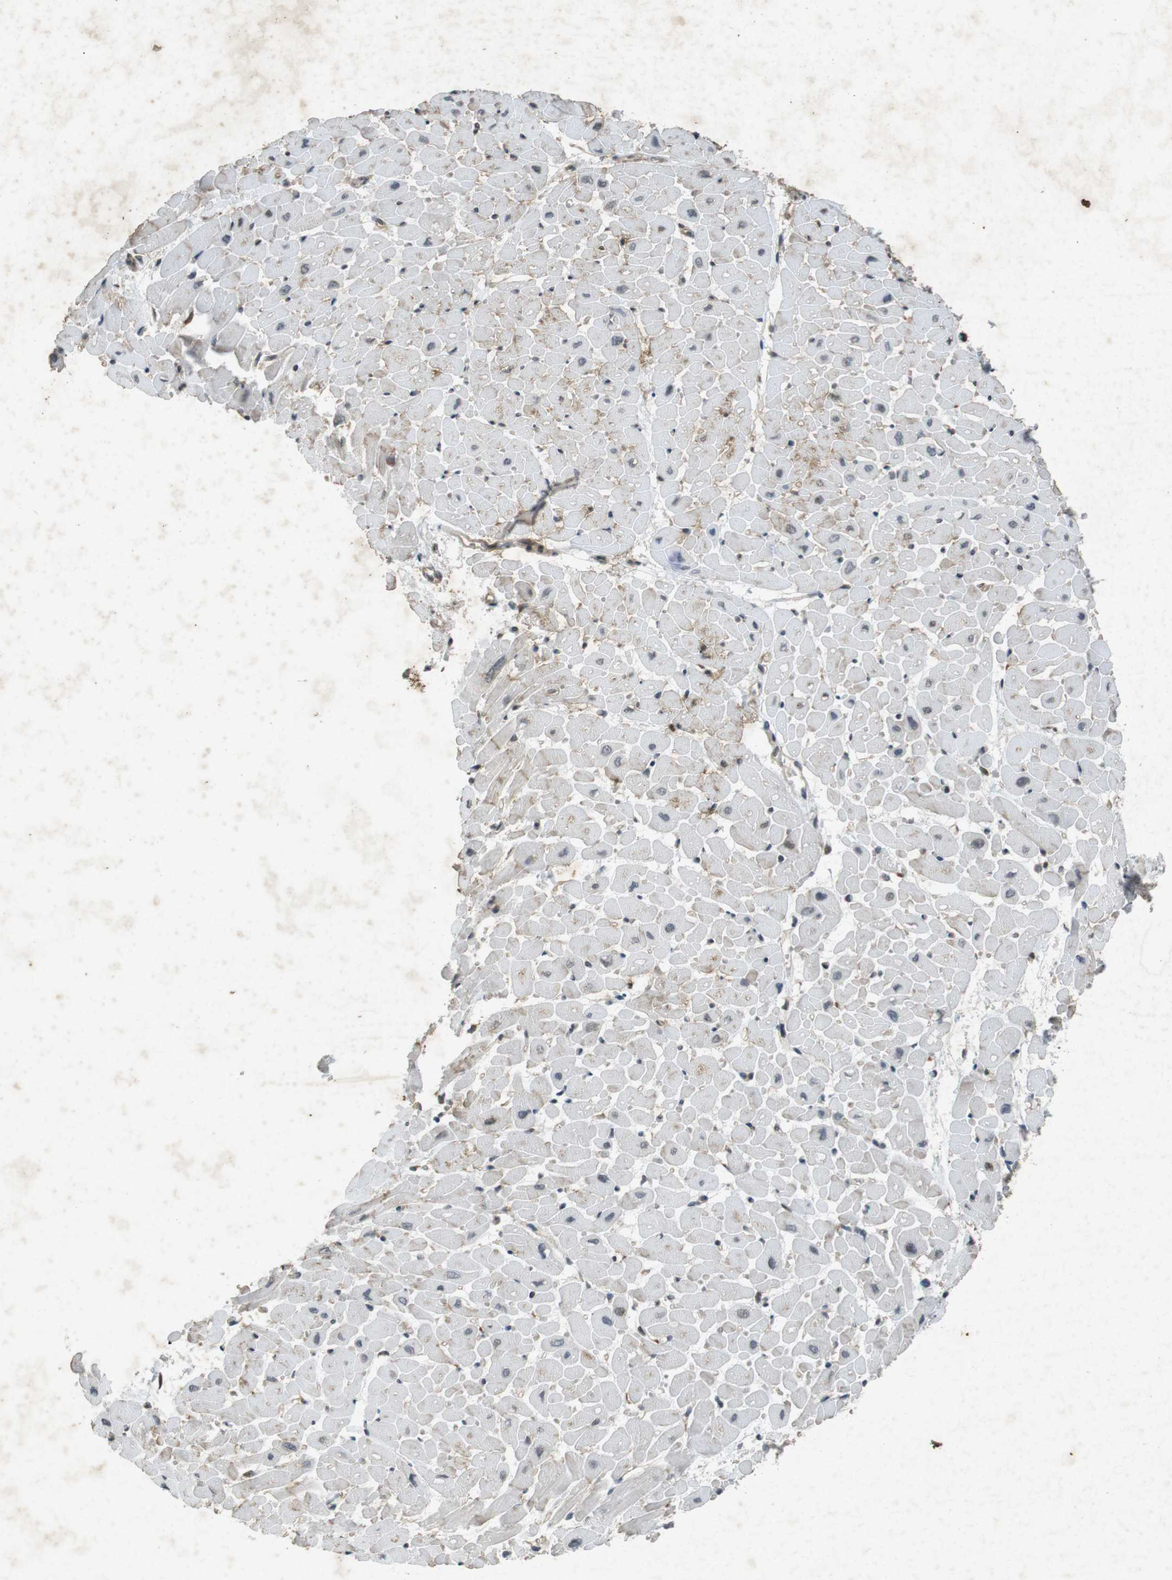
{"staining": {"intensity": "weak", "quantity": "<25%", "location": "cytoplasmic/membranous"}, "tissue": "heart muscle", "cell_type": "Cardiomyocytes", "image_type": "normal", "snomed": [{"axis": "morphology", "description": "Normal tissue, NOS"}, {"axis": "topography", "description": "Heart"}], "caption": "The immunohistochemistry image has no significant expression in cardiomyocytes of heart muscle.", "gene": "FLCN", "patient": {"sex": "male", "age": 45}}